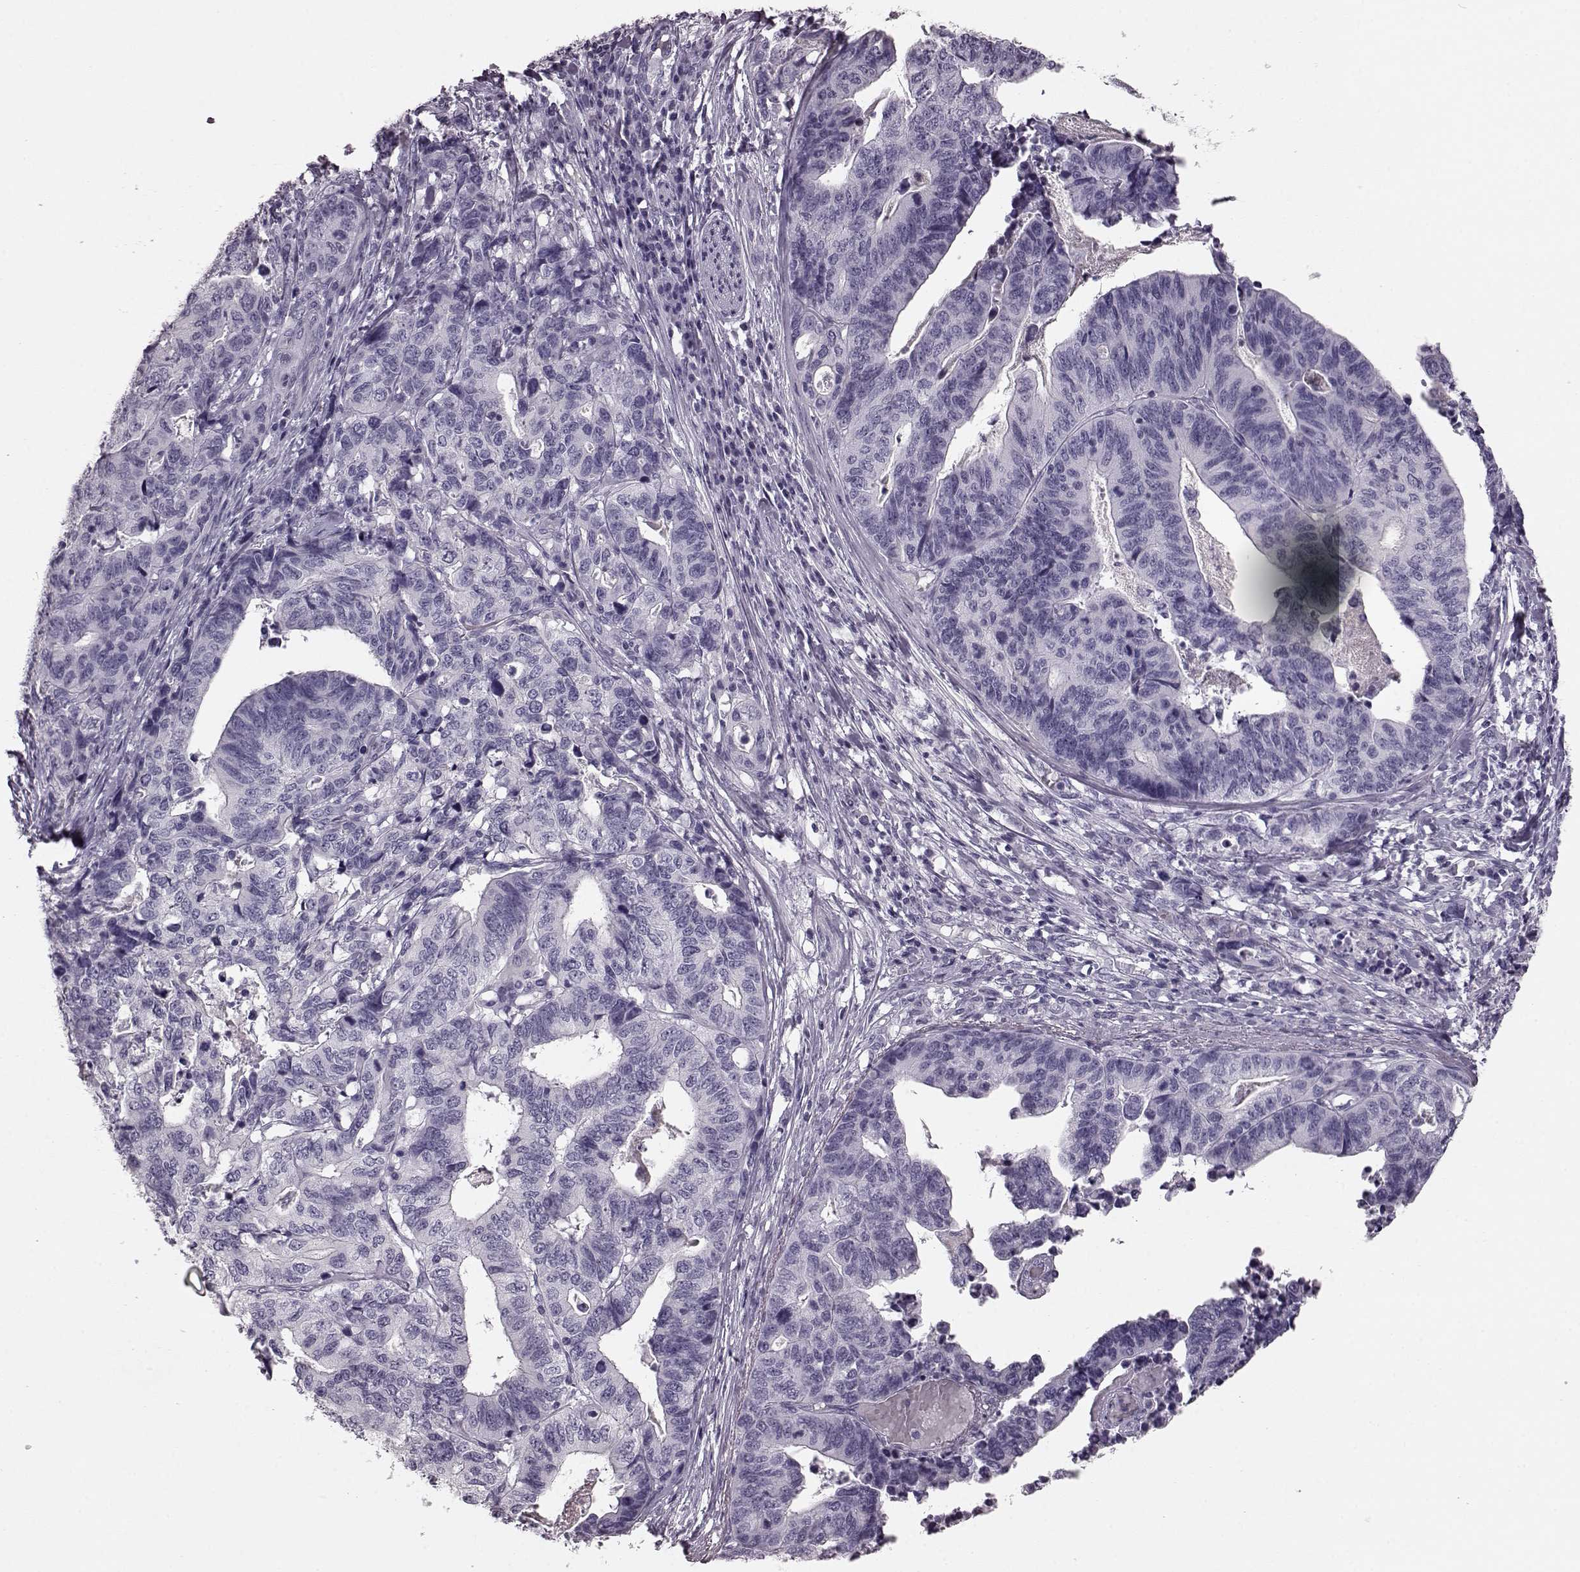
{"staining": {"intensity": "negative", "quantity": "none", "location": "none"}, "tissue": "stomach cancer", "cell_type": "Tumor cells", "image_type": "cancer", "snomed": [{"axis": "morphology", "description": "Adenocarcinoma, NOS"}, {"axis": "topography", "description": "Stomach, upper"}], "caption": "There is no significant expression in tumor cells of stomach cancer. (Stains: DAB IHC with hematoxylin counter stain, Microscopy: brightfield microscopy at high magnification).", "gene": "CRYBA2", "patient": {"sex": "female", "age": 67}}